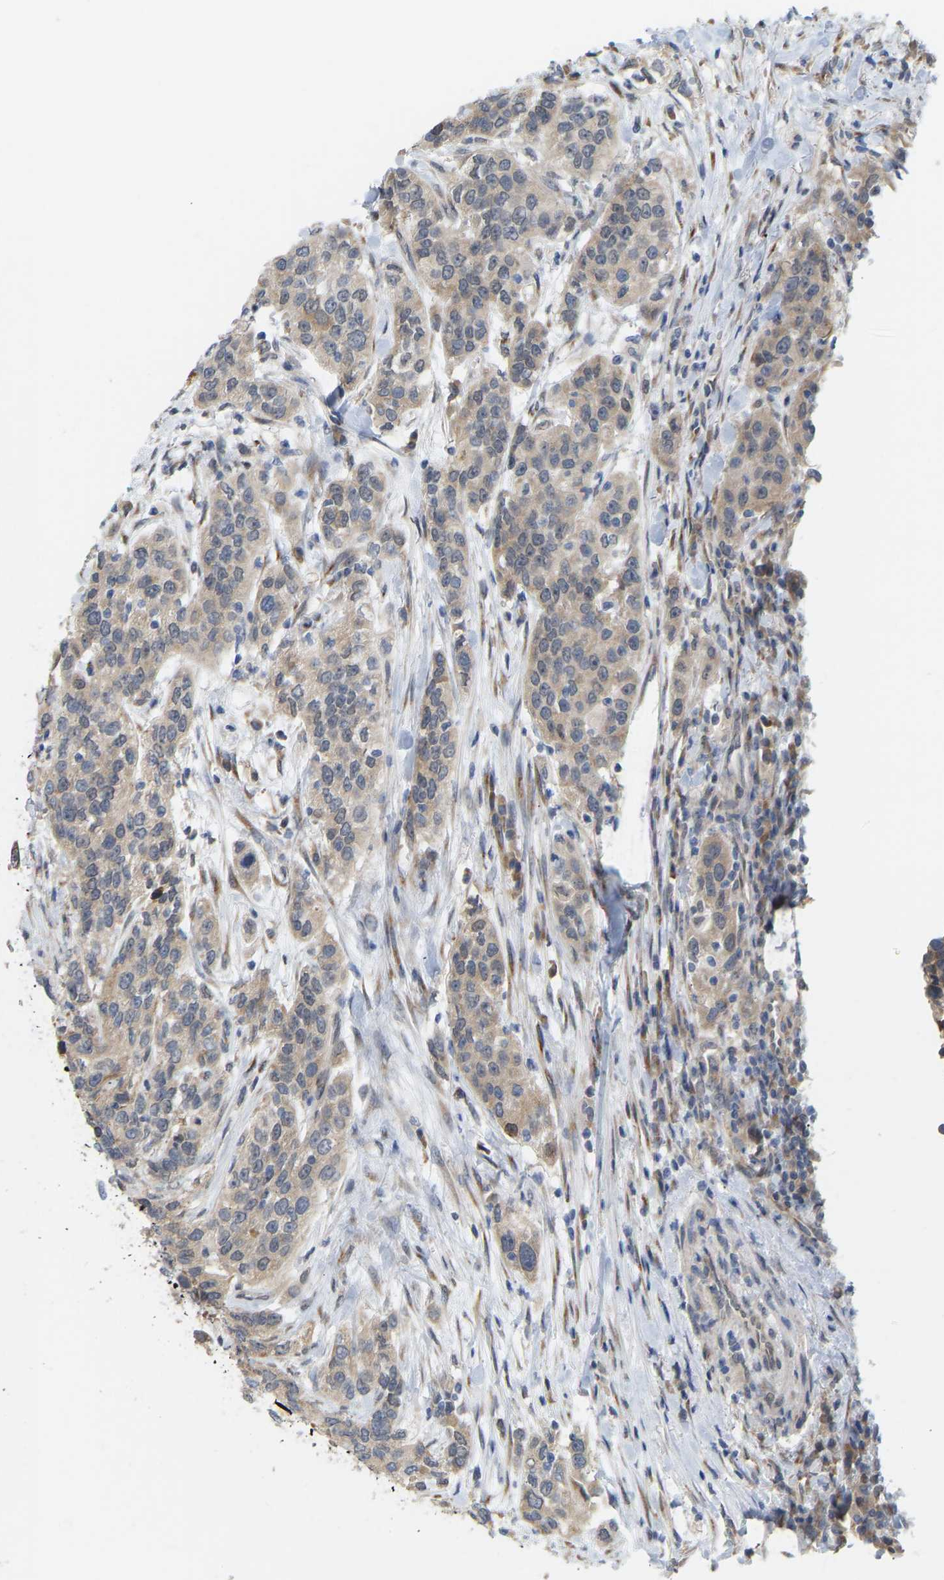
{"staining": {"intensity": "weak", "quantity": ">75%", "location": "cytoplasmic/membranous"}, "tissue": "urothelial cancer", "cell_type": "Tumor cells", "image_type": "cancer", "snomed": [{"axis": "morphology", "description": "Urothelial carcinoma, High grade"}, {"axis": "topography", "description": "Urinary bladder"}], "caption": "This image demonstrates IHC staining of high-grade urothelial carcinoma, with low weak cytoplasmic/membranous positivity in approximately >75% of tumor cells.", "gene": "BEND3", "patient": {"sex": "female", "age": 80}}